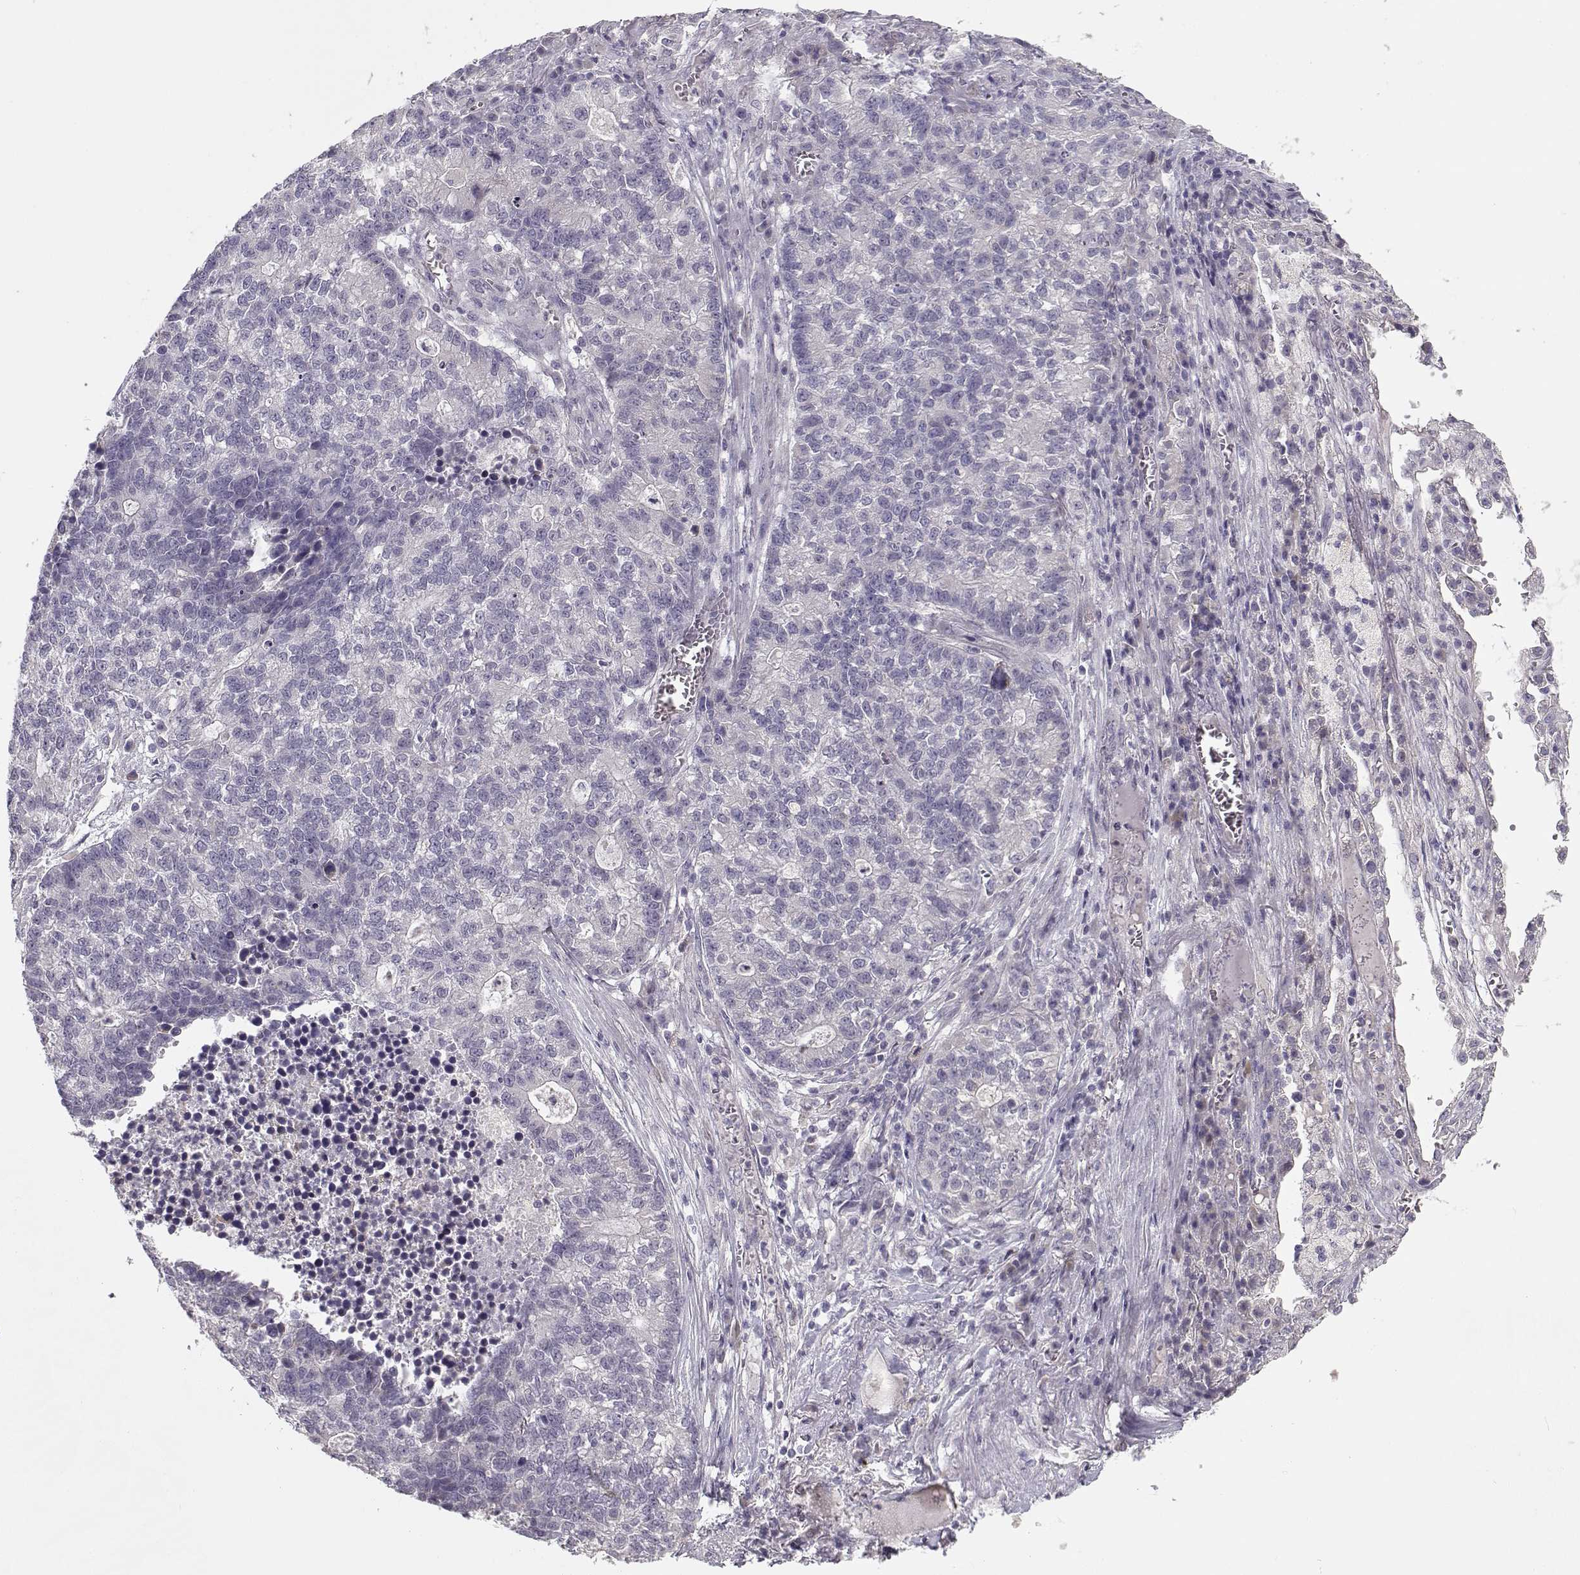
{"staining": {"intensity": "negative", "quantity": "none", "location": "none"}, "tissue": "lung cancer", "cell_type": "Tumor cells", "image_type": "cancer", "snomed": [{"axis": "morphology", "description": "Adenocarcinoma, NOS"}, {"axis": "topography", "description": "Lung"}], "caption": "This is a micrograph of immunohistochemistry staining of lung cancer (adenocarcinoma), which shows no expression in tumor cells.", "gene": "TMEM145", "patient": {"sex": "male", "age": 57}}